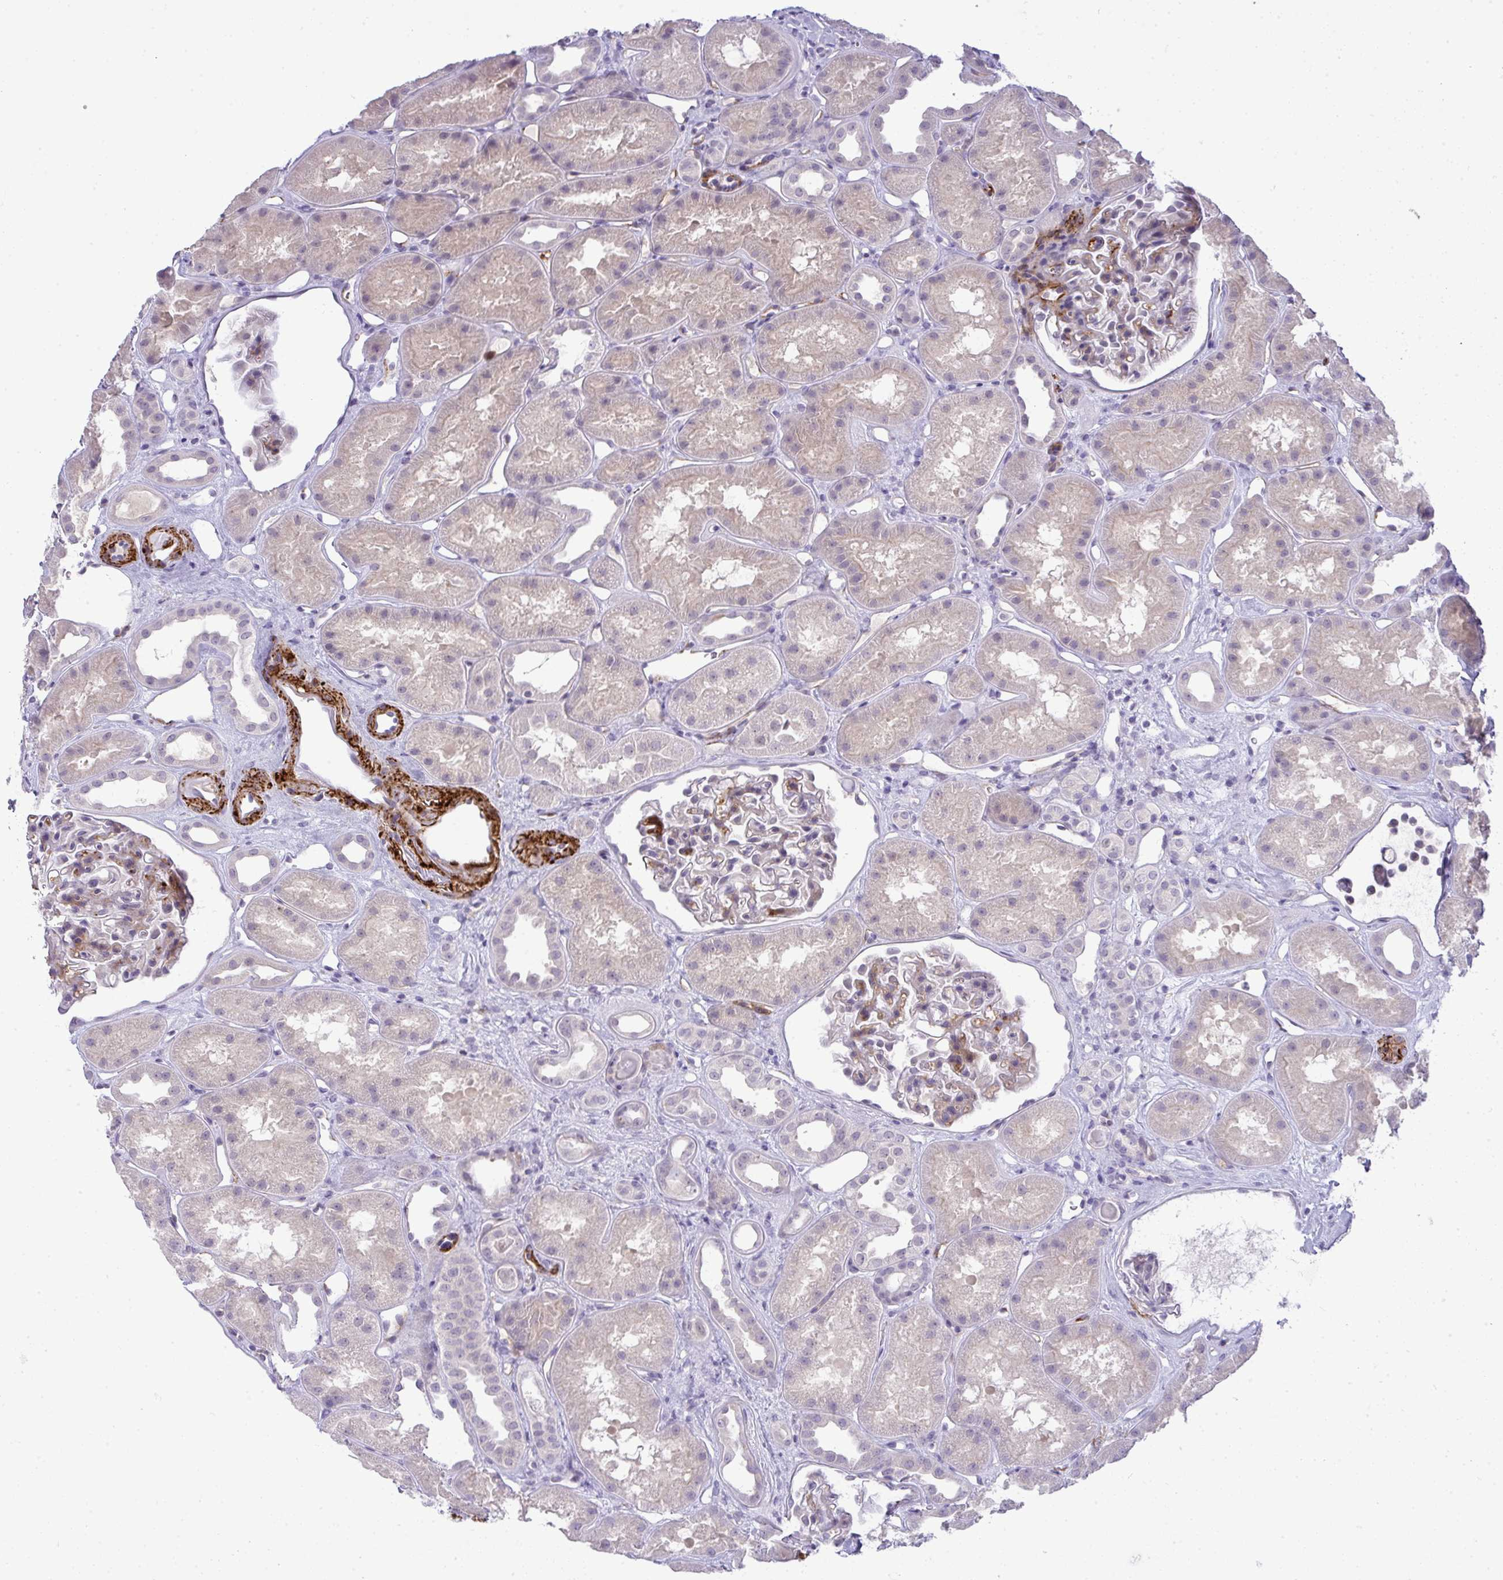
{"staining": {"intensity": "negative", "quantity": "none", "location": "none"}, "tissue": "kidney", "cell_type": "Cells in glomeruli", "image_type": "normal", "snomed": [{"axis": "morphology", "description": "Normal tissue, NOS"}, {"axis": "topography", "description": "Kidney"}], "caption": "This is an immunohistochemistry (IHC) histopathology image of normal human kidney. There is no positivity in cells in glomeruli.", "gene": "UBE2S", "patient": {"sex": "male", "age": 61}}